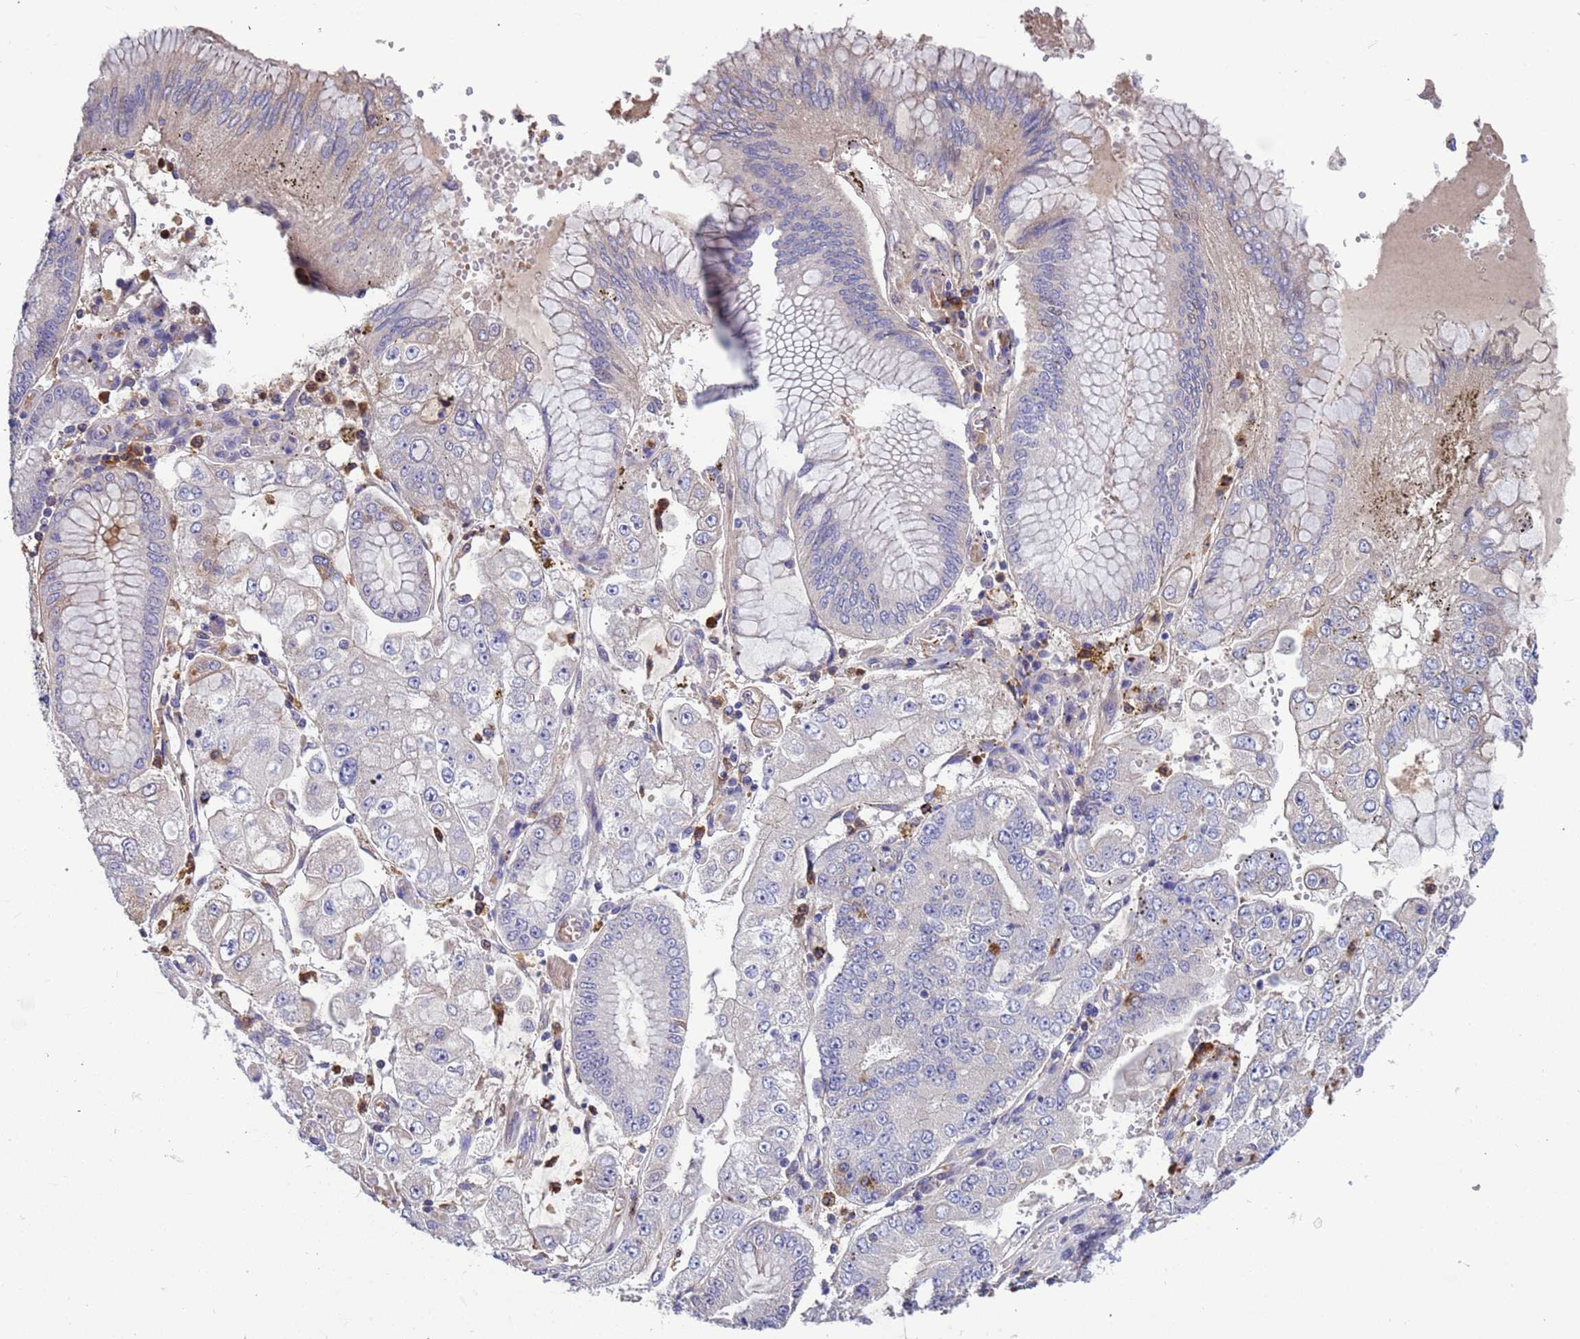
{"staining": {"intensity": "negative", "quantity": "none", "location": "none"}, "tissue": "stomach cancer", "cell_type": "Tumor cells", "image_type": "cancer", "snomed": [{"axis": "morphology", "description": "Adenocarcinoma, NOS"}, {"axis": "topography", "description": "Stomach"}], "caption": "IHC histopathology image of neoplastic tissue: human stomach cancer stained with DAB displays no significant protein positivity in tumor cells.", "gene": "AMPD3", "patient": {"sex": "male", "age": 76}}